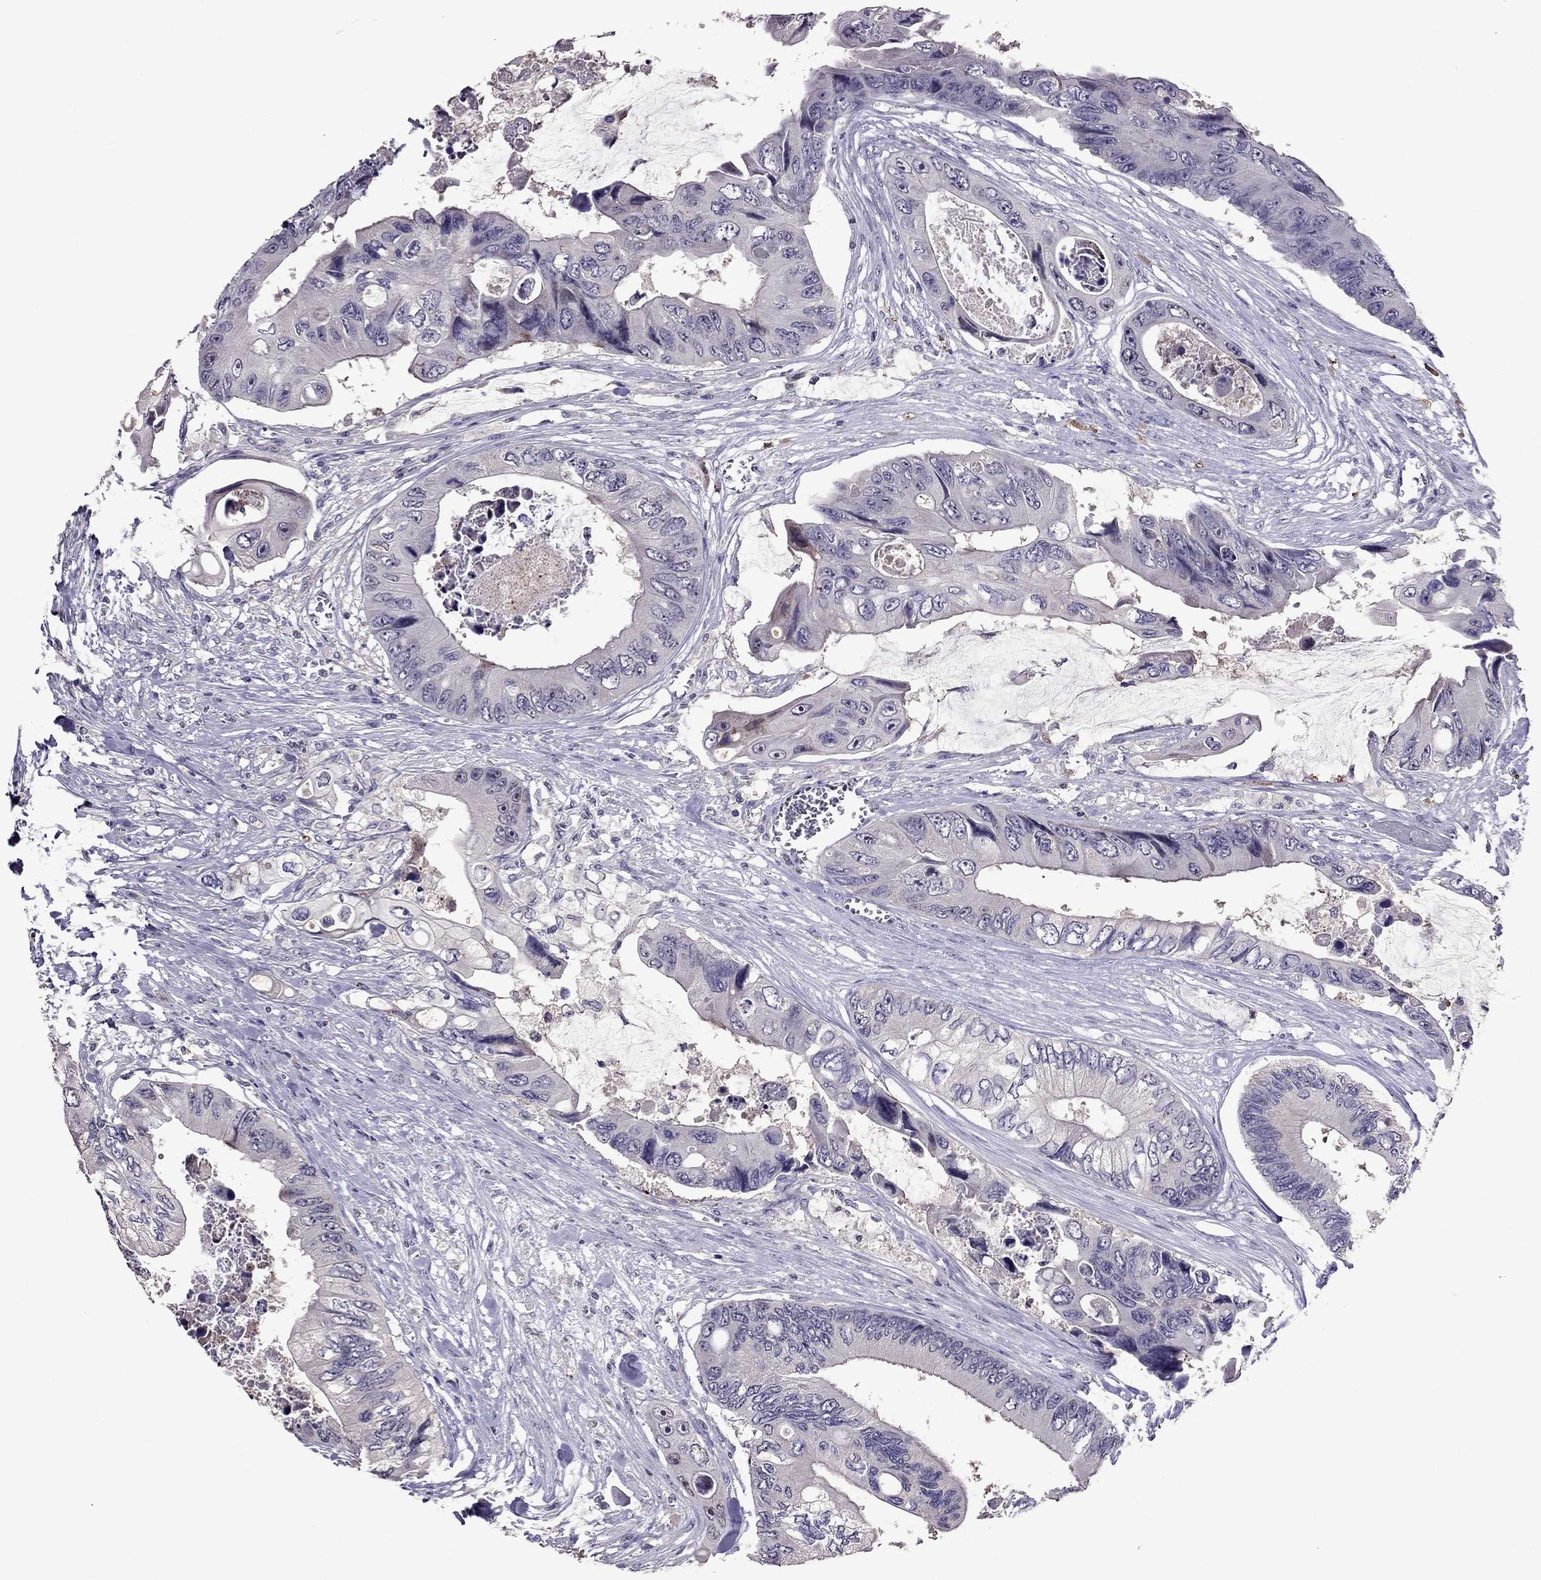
{"staining": {"intensity": "negative", "quantity": "none", "location": "none"}, "tissue": "colorectal cancer", "cell_type": "Tumor cells", "image_type": "cancer", "snomed": [{"axis": "morphology", "description": "Adenocarcinoma, NOS"}, {"axis": "topography", "description": "Rectum"}], "caption": "A micrograph of human colorectal adenocarcinoma is negative for staining in tumor cells.", "gene": "LRRC46", "patient": {"sex": "male", "age": 63}}